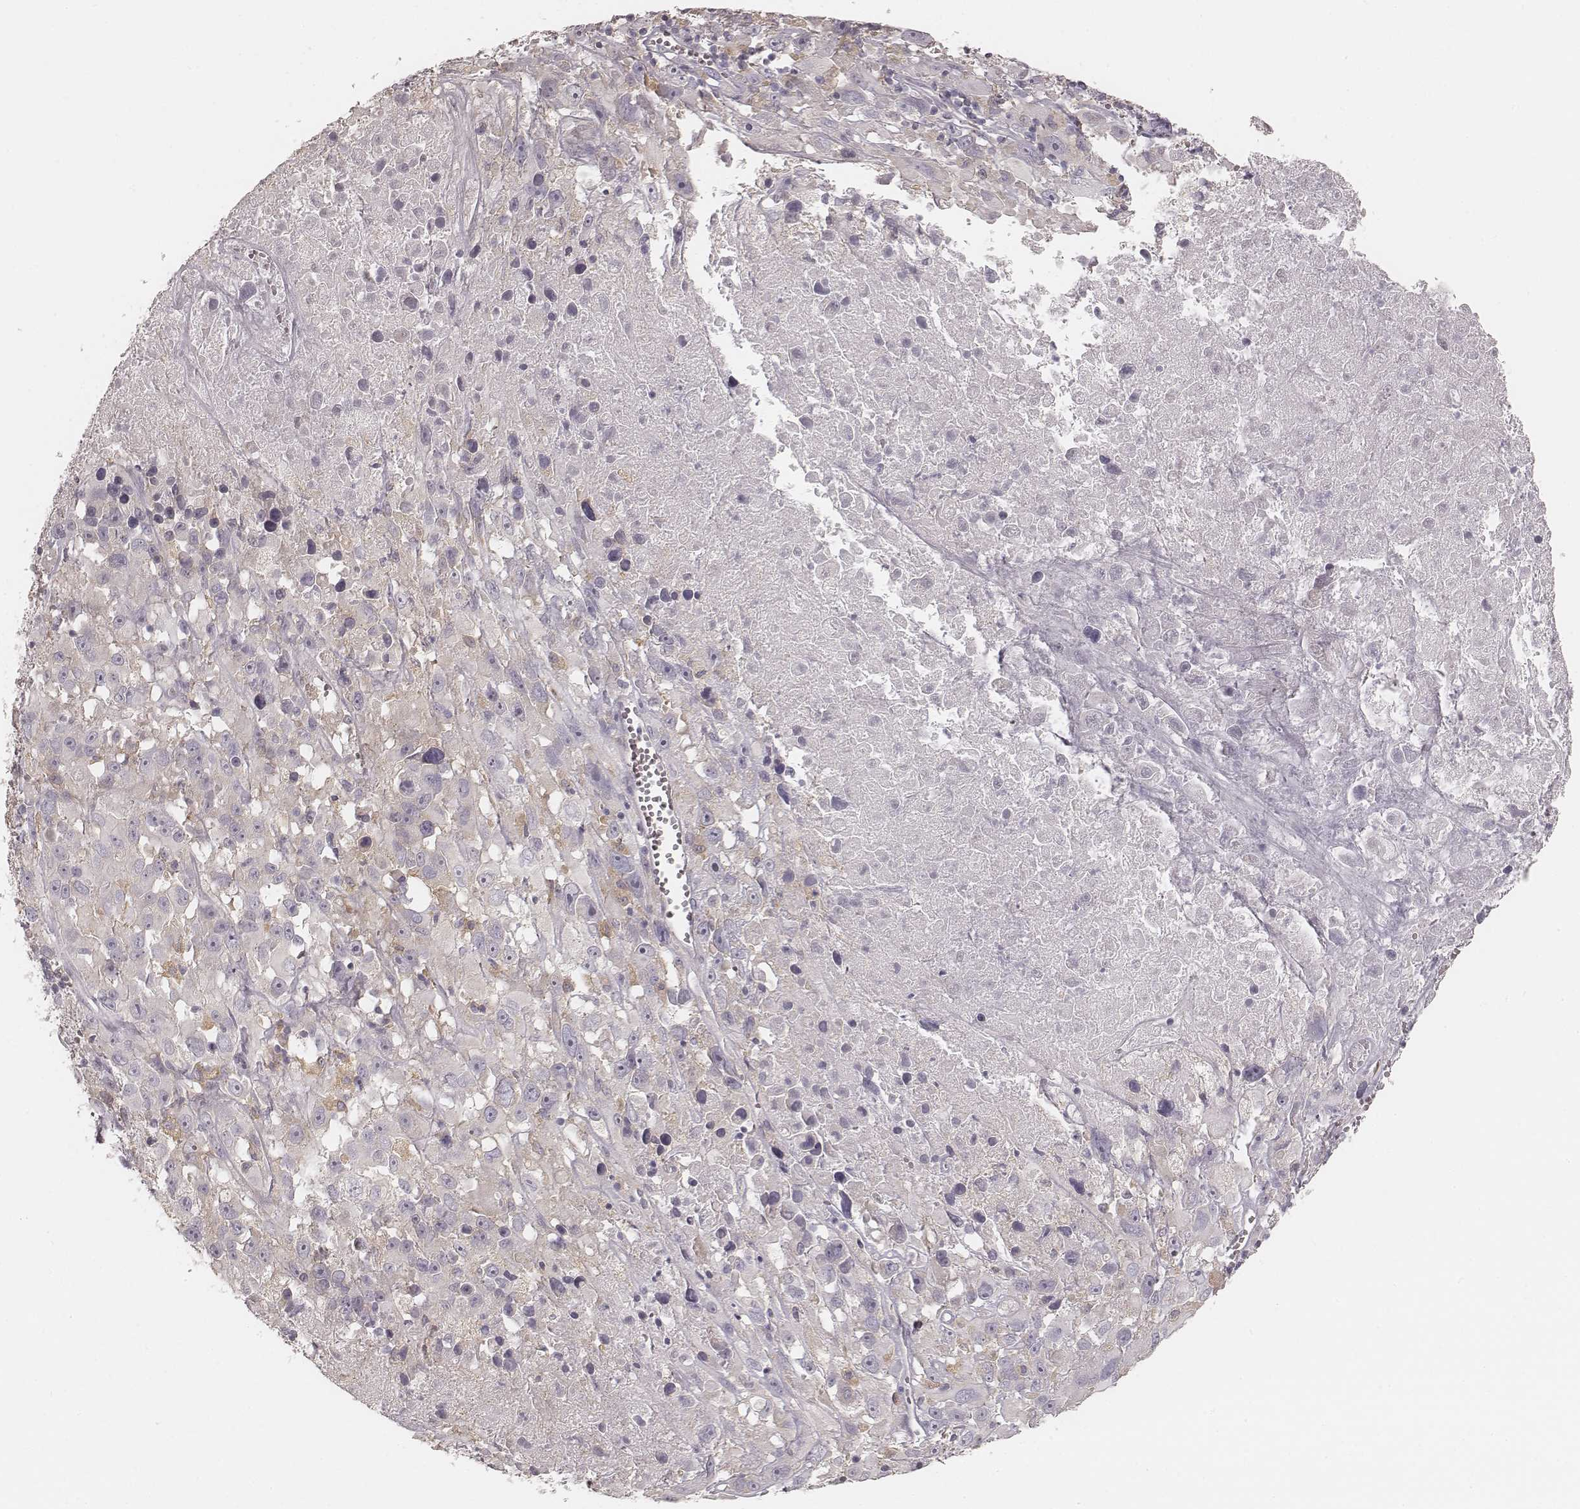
{"staining": {"intensity": "negative", "quantity": "none", "location": "none"}, "tissue": "melanoma", "cell_type": "Tumor cells", "image_type": "cancer", "snomed": [{"axis": "morphology", "description": "Malignant melanoma, Metastatic site"}, {"axis": "topography", "description": "Lymph node"}], "caption": "This is an immunohistochemistry micrograph of malignant melanoma (metastatic site). There is no positivity in tumor cells.", "gene": "FMNL2", "patient": {"sex": "male", "age": 50}}